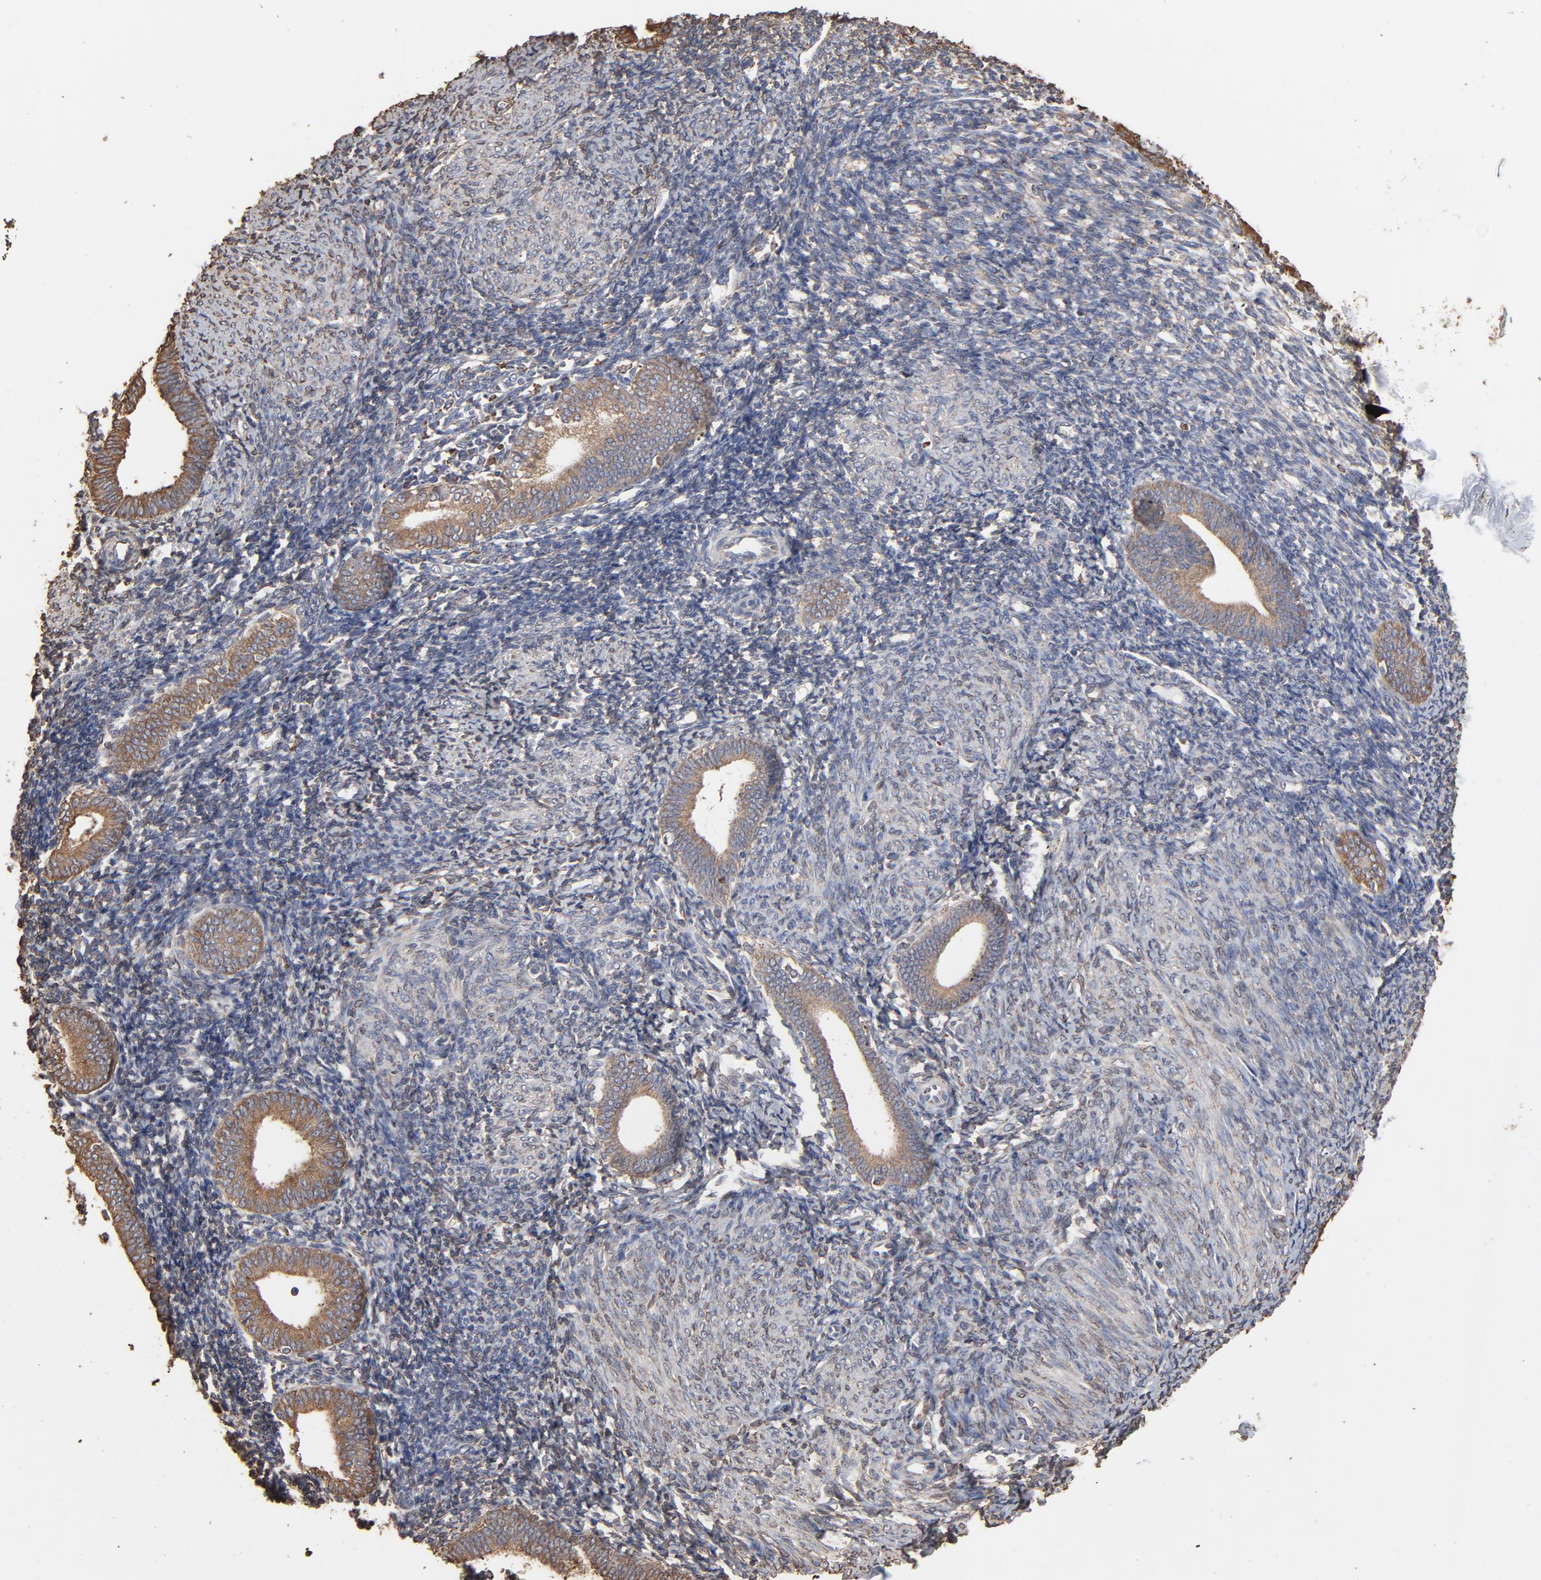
{"staining": {"intensity": "strong", "quantity": "<25%", "location": "cytoplasmic/membranous"}, "tissue": "endometrium", "cell_type": "Cells in endometrial stroma", "image_type": "normal", "snomed": [{"axis": "morphology", "description": "Normal tissue, NOS"}, {"axis": "topography", "description": "Endometrium"}], "caption": "The histopathology image reveals immunohistochemical staining of benign endometrium. There is strong cytoplasmic/membranous positivity is appreciated in approximately <25% of cells in endometrial stroma. (DAB (3,3'-diaminobenzidine) IHC, brown staining for protein, blue staining for nuclei).", "gene": "PDIA3", "patient": {"sex": "female", "age": 57}}